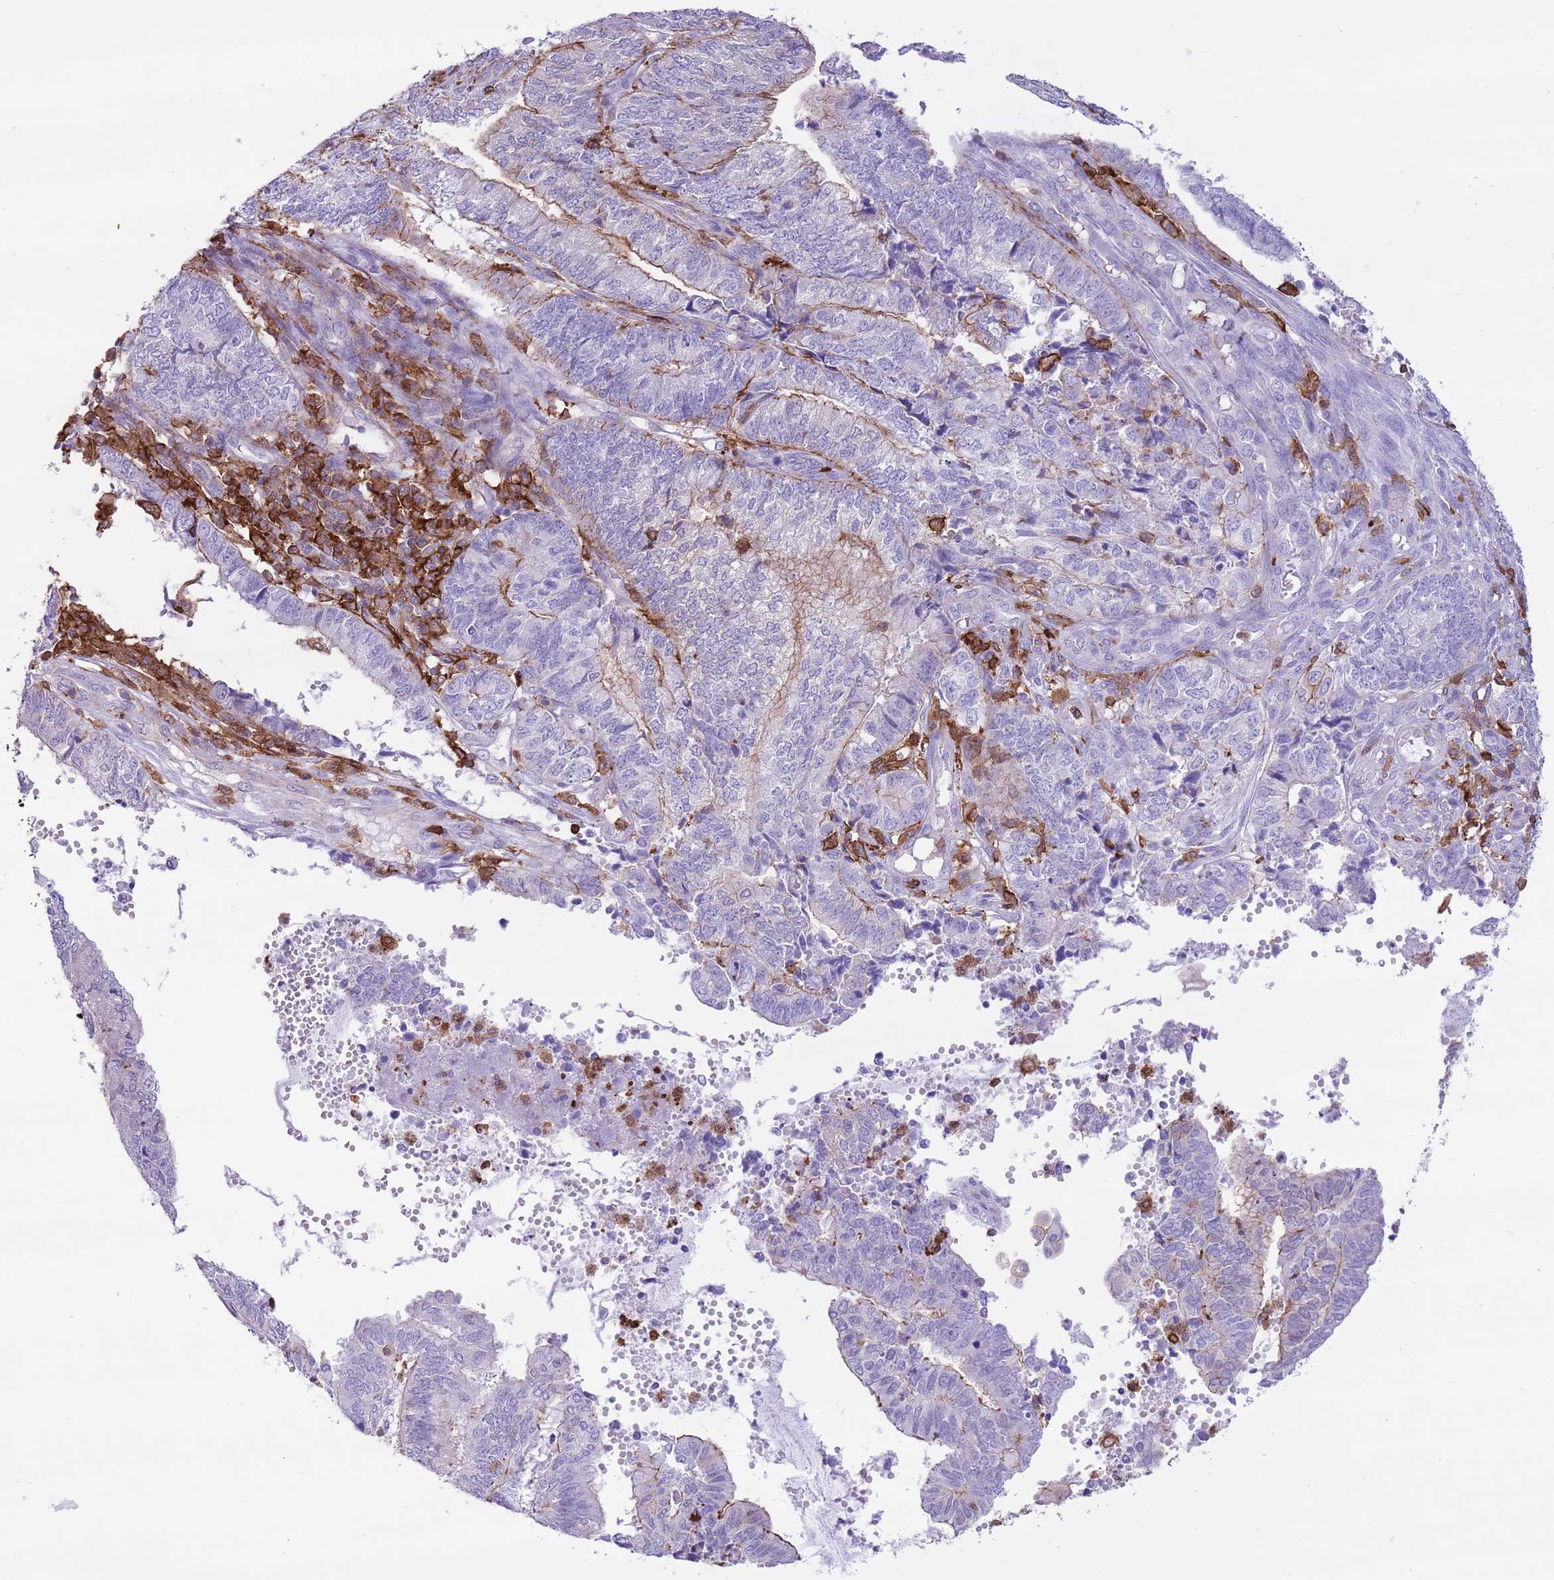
{"staining": {"intensity": "weak", "quantity": "<25%", "location": "cytoplasmic/membranous"}, "tissue": "endometrial cancer", "cell_type": "Tumor cells", "image_type": "cancer", "snomed": [{"axis": "morphology", "description": "Adenocarcinoma, NOS"}, {"axis": "topography", "description": "Uterus"}, {"axis": "topography", "description": "Endometrium"}], "caption": "Immunohistochemistry (IHC) of endometrial cancer displays no expression in tumor cells.", "gene": "EFHD2", "patient": {"sex": "female", "age": 70}}